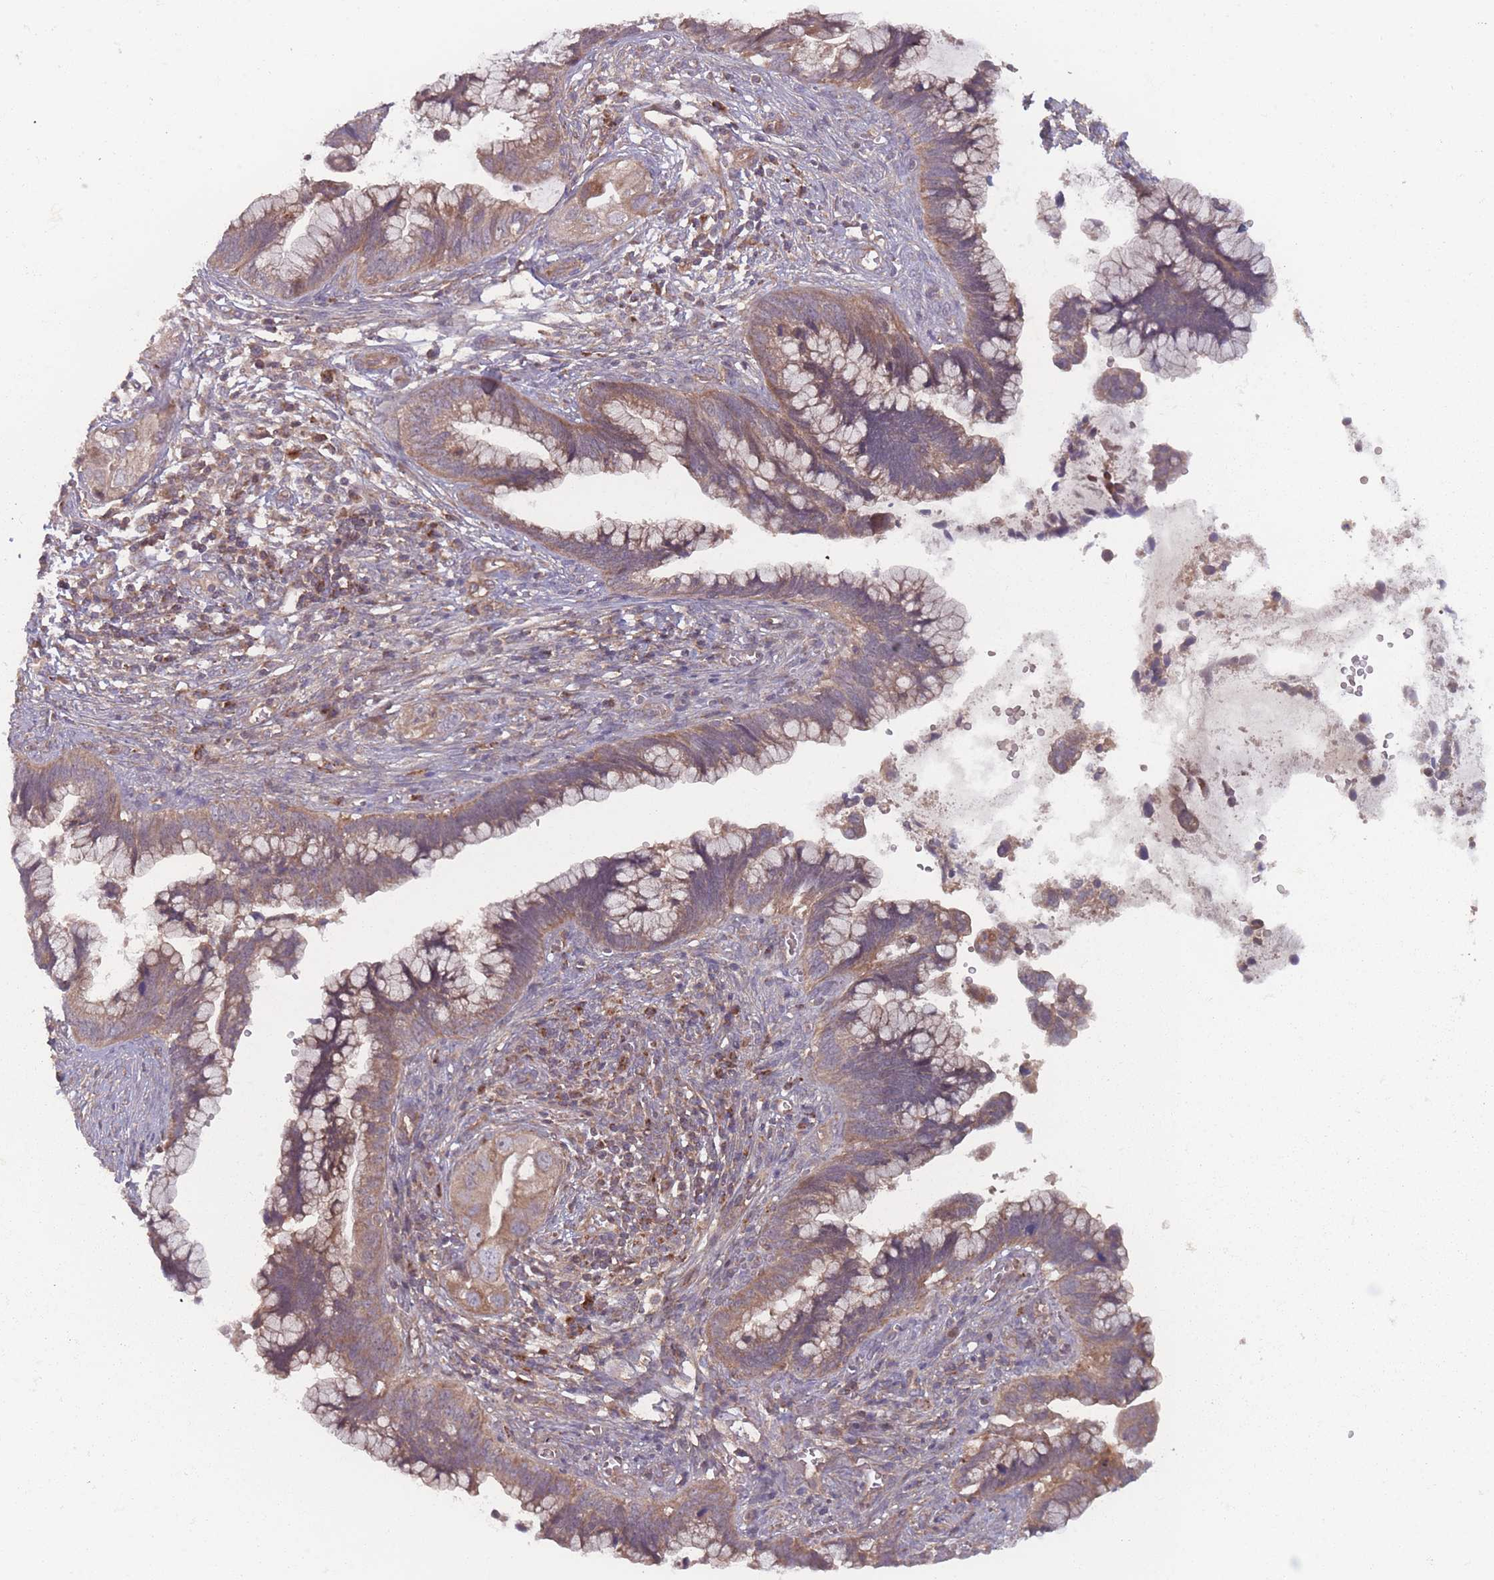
{"staining": {"intensity": "weak", "quantity": ">75%", "location": "cytoplasmic/membranous"}, "tissue": "cervical cancer", "cell_type": "Tumor cells", "image_type": "cancer", "snomed": [{"axis": "morphology", "description": "Adenocarcinoma, NOS"}, {"axis": "topography", "description": "Cervix"}], "caption": "Tumor cells demonstrate weak cytoplasmic/membranous expression in about >75% of cells in cervical adenocarcinoma.", "gene": "ATP5MG", "patient": {"sex": "female", "age": 44}}